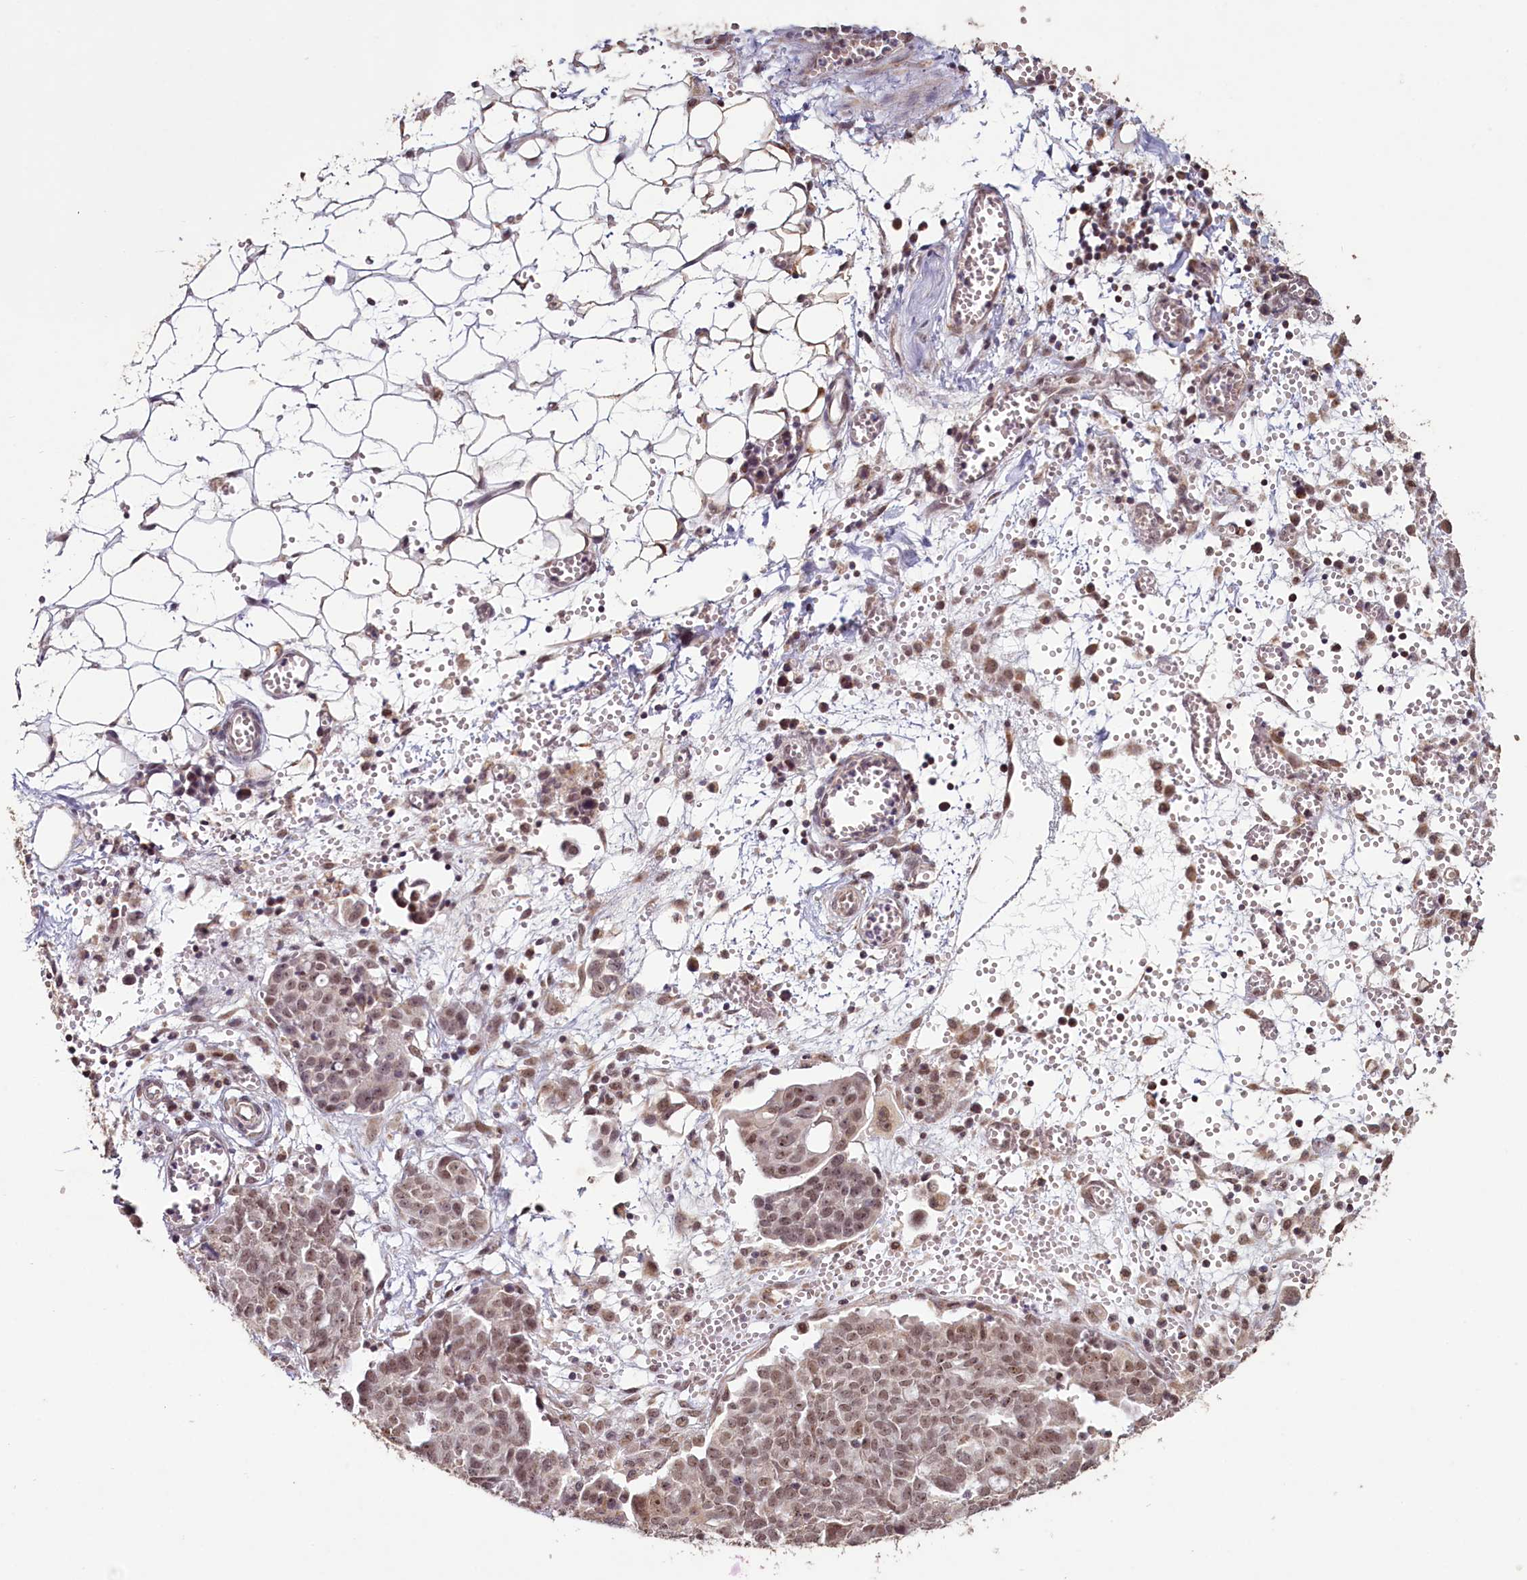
{"staining": {"intensity": "moderate", "quantity": ">75%", "location": "nuclear"}, "tissue": "ovarian cancer", "cell_type": "Tumor cells", "image_type": "cancer", "snomed": [{"axis": "morphology", "description": "Cystadenocarcinoma, serous, NOS"}, {"axis": "topography", "description": "Soft tissue"}, {"axis": "topography", "description": "Ovary"}], "caption": "DAB immunohistochemical staining of human ovarian serous cystadenocarcinoma shows moderate nuclear protein expression in about >75% of tumor cells.", "gene": "PDE6D", "patient": {"sex": "female", "age": 57}}